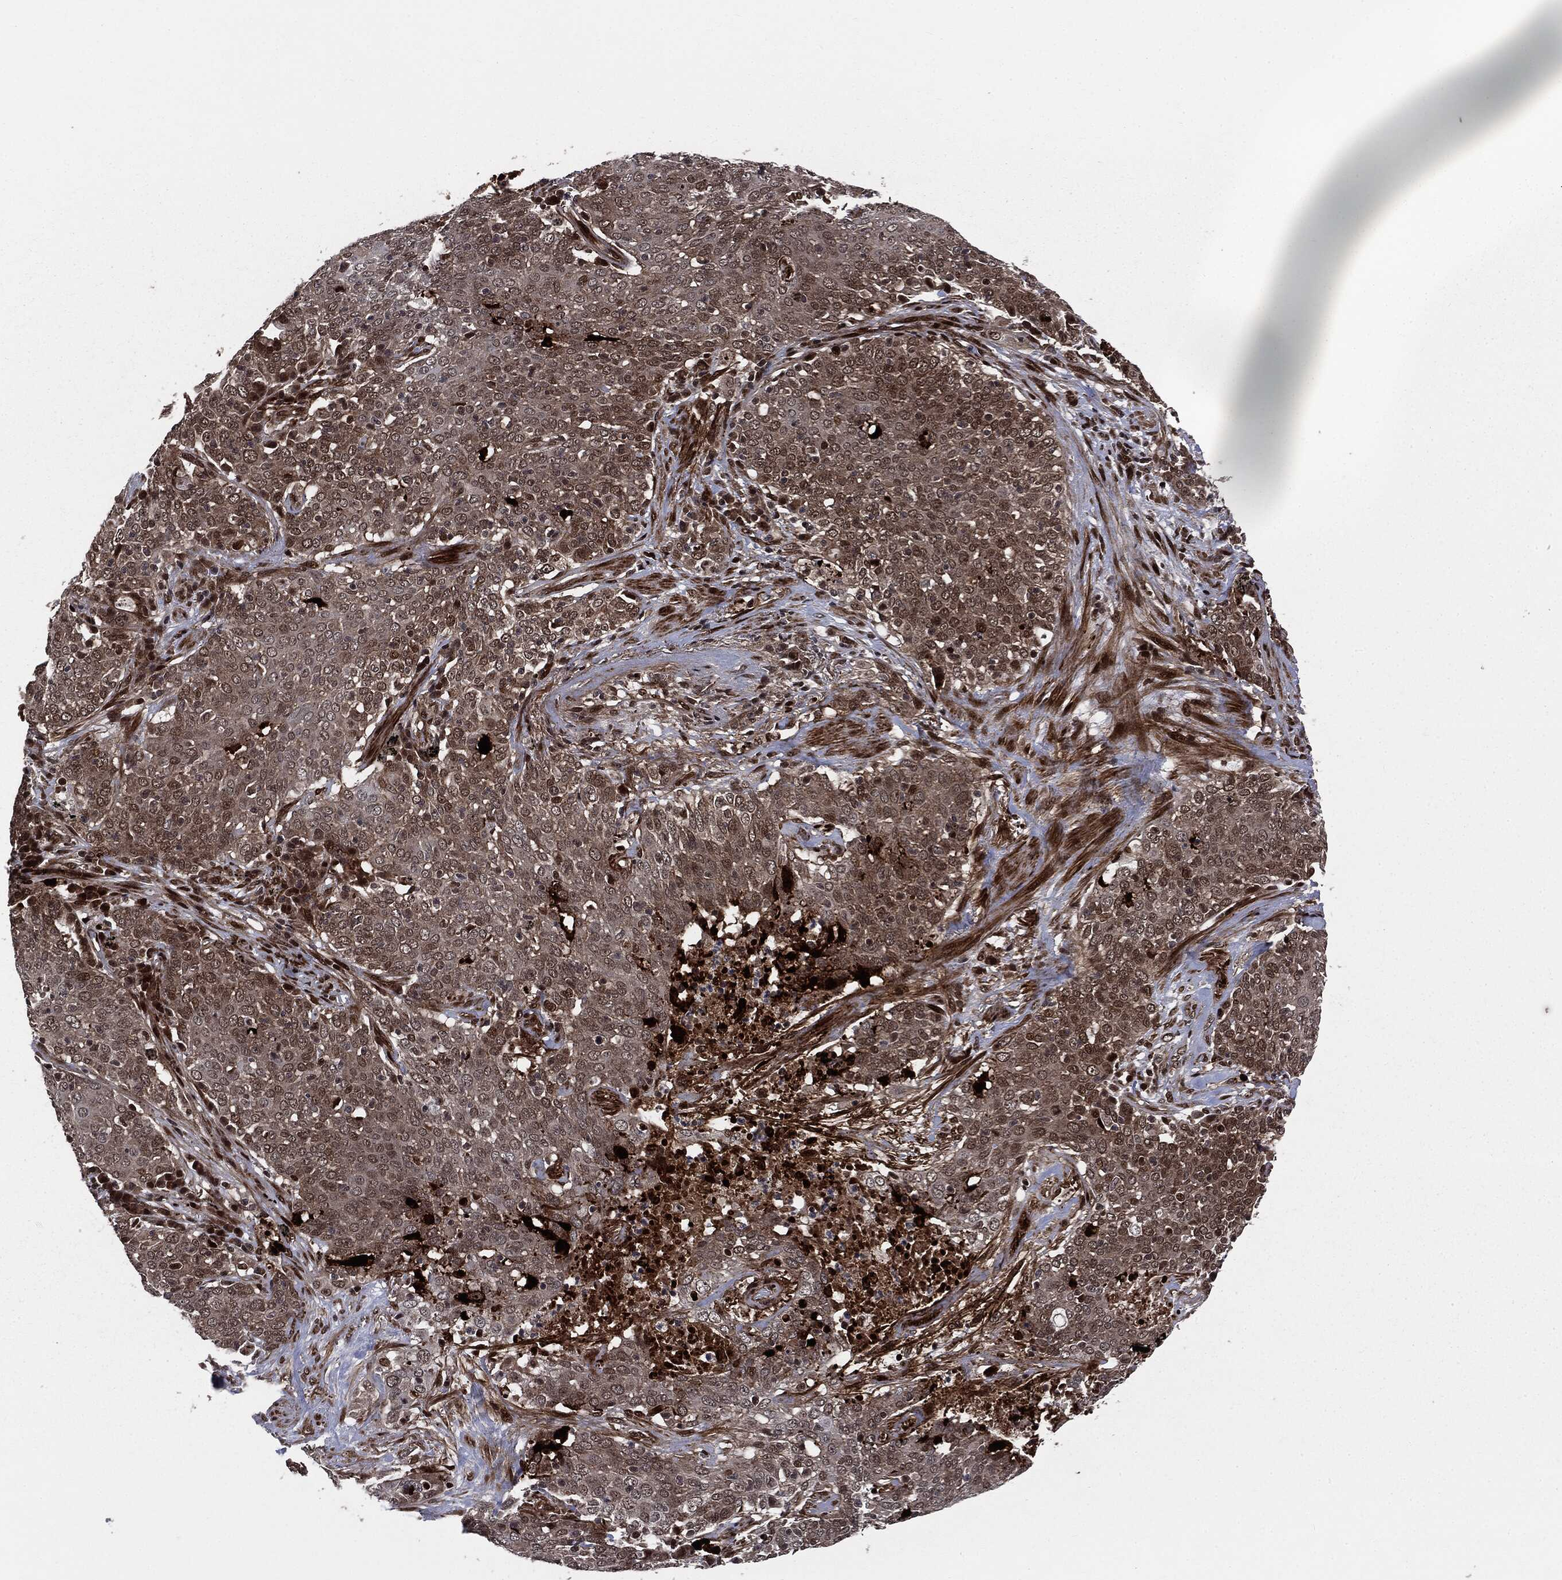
{"staining": {"intensity": "moderate", "quantity": "25%-75%", "location": "cytoplasmic/membranous,nuclear"}, "tissue": "lung cancer", "cell_type": "Tumor cells", "image_type": "cancer", "snomed": [{"axis": "morphology", "description": "Squamous cell carcinoma, NOS"}, {"axis": "topography", "description": "Lung"}], "caption": "Approximately 25%-75% of tumor cells in lung cancer (squamous cell carcinoma) show moderate cytoplasmic/membranous and nuclear protein staining as visualized by brown immunohistochemical staining.", "gene": "SMAD4", "patient": {"sex": "male", "age": 82}}